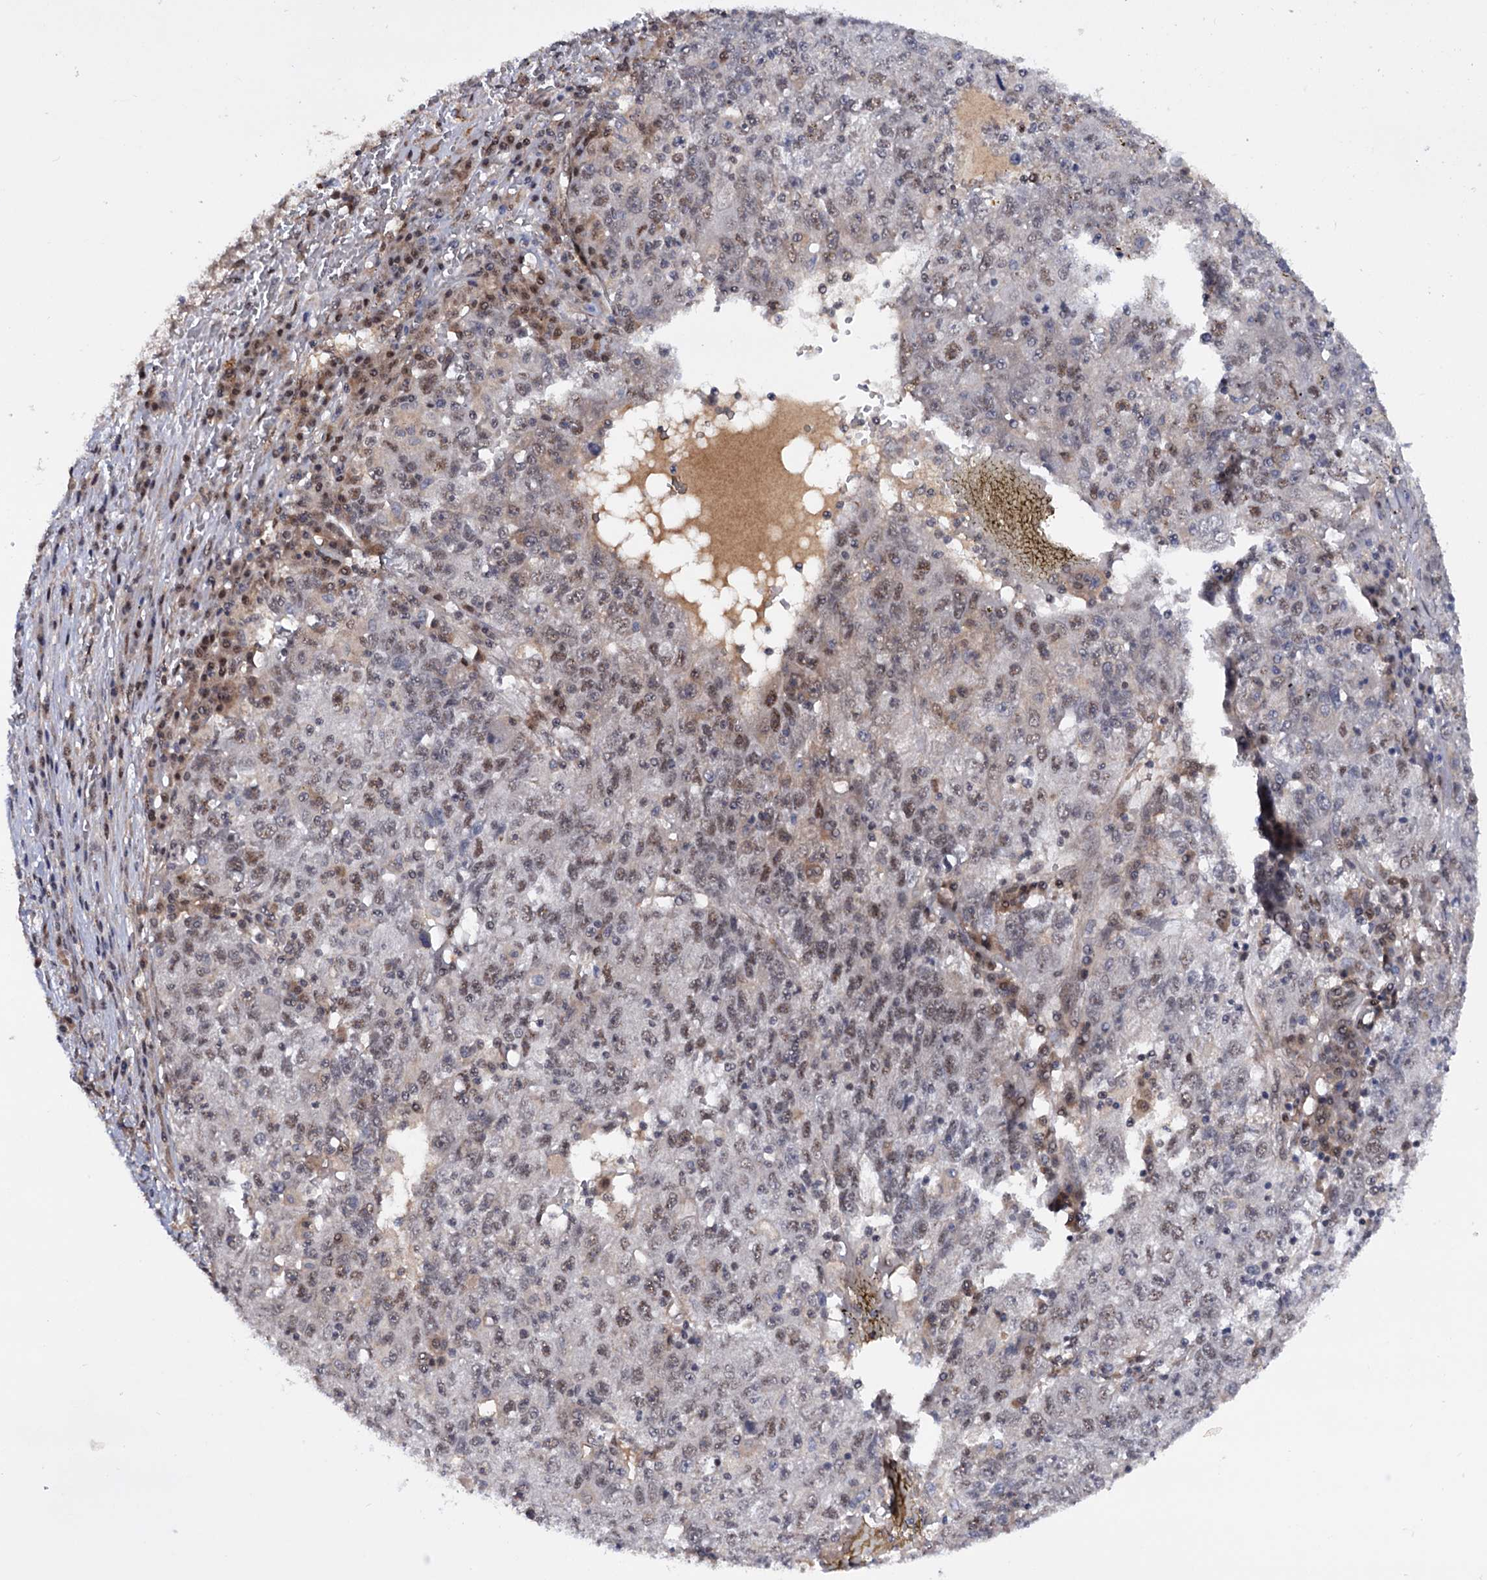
{"staining": {"intensity": "moderate", "quantity": "<25%", "location": "nuclear"}, "tissue": "liver cancer", "cell_type": "Tumor cells", "image_type": "cancer", "snomed": [{"axis": "morphology", "description": "Carcinoma, Hepatocellular, NOS"}, {"axis": "topography", "description": "Liver"}], "caption": "Hepatocellular carcinoma (liver) stained with a protein marker shows moderate staining in tumor cells.", "gene": "TBC1D12", "patient": {"sex": "male", "age": 49}}